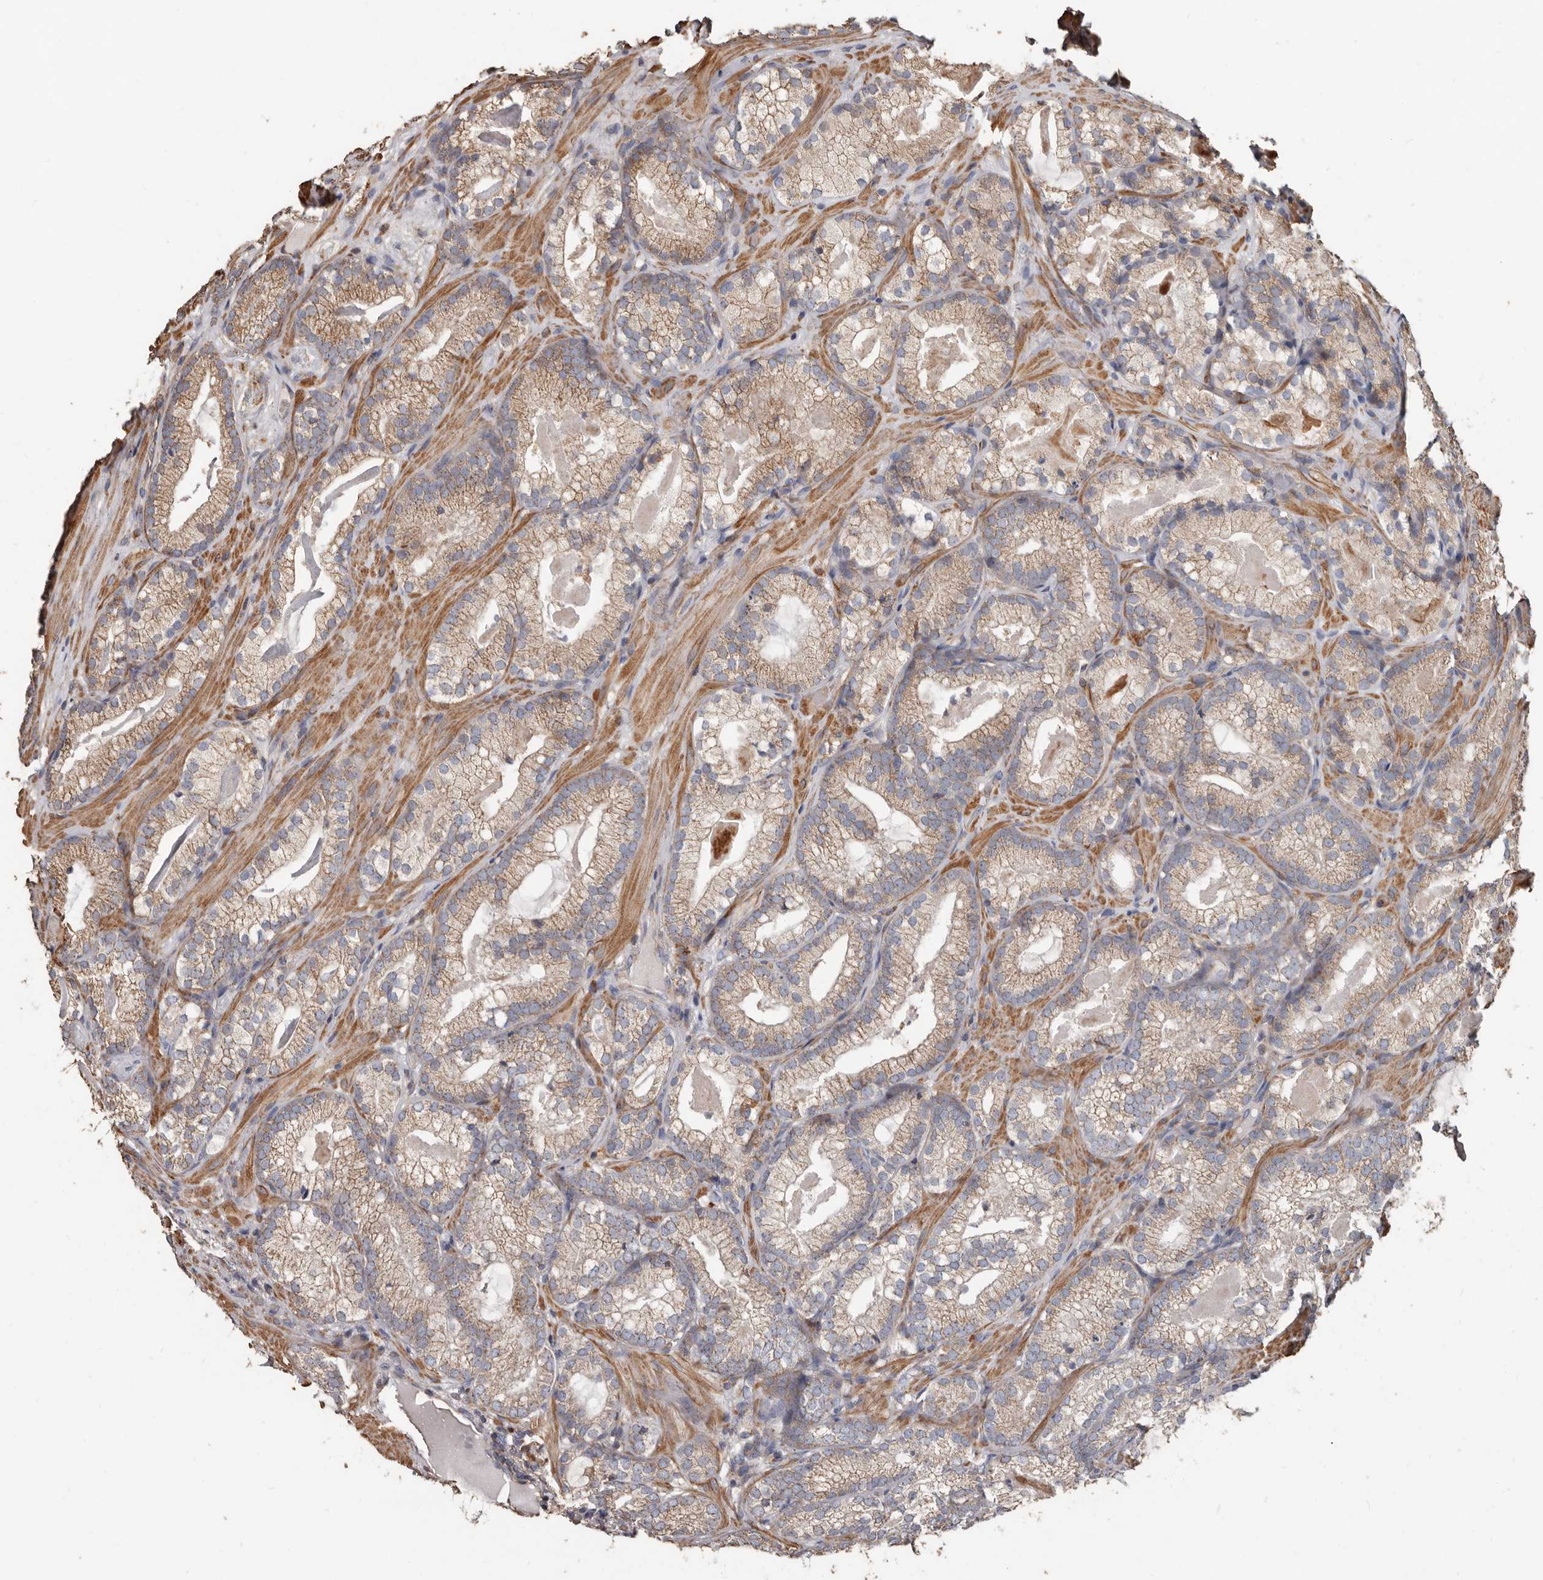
{"staining": {"intensity": "moderate", "quantity": ">75%", "location": "cytoplasmic/membranous"}, "tissue": "prostate cancer", "cell_type": "Tumor cells", "image_type": "cancer", "snomed": [{"axis": "morphology", "description": "Adenocarcinoma, Low grade"}, {"axis": "topography", "description": "Prostate"}], "caption": "An immunohistochemistry histopathology image of tumor tissue is shown. Protein staining in brown labels moderate cytoplasmic/membranous positivity in prostate cancer (low-grade adenocarcinoma) within tumor cells. Using DAB (3,3'-diaminobenzidine) (brown) and hematoxylin (blue) stains, captured at high magnification using brightfield microscopy.", "gene": "OSGIN2", "patient": {"sex": "male", "age": 72}}